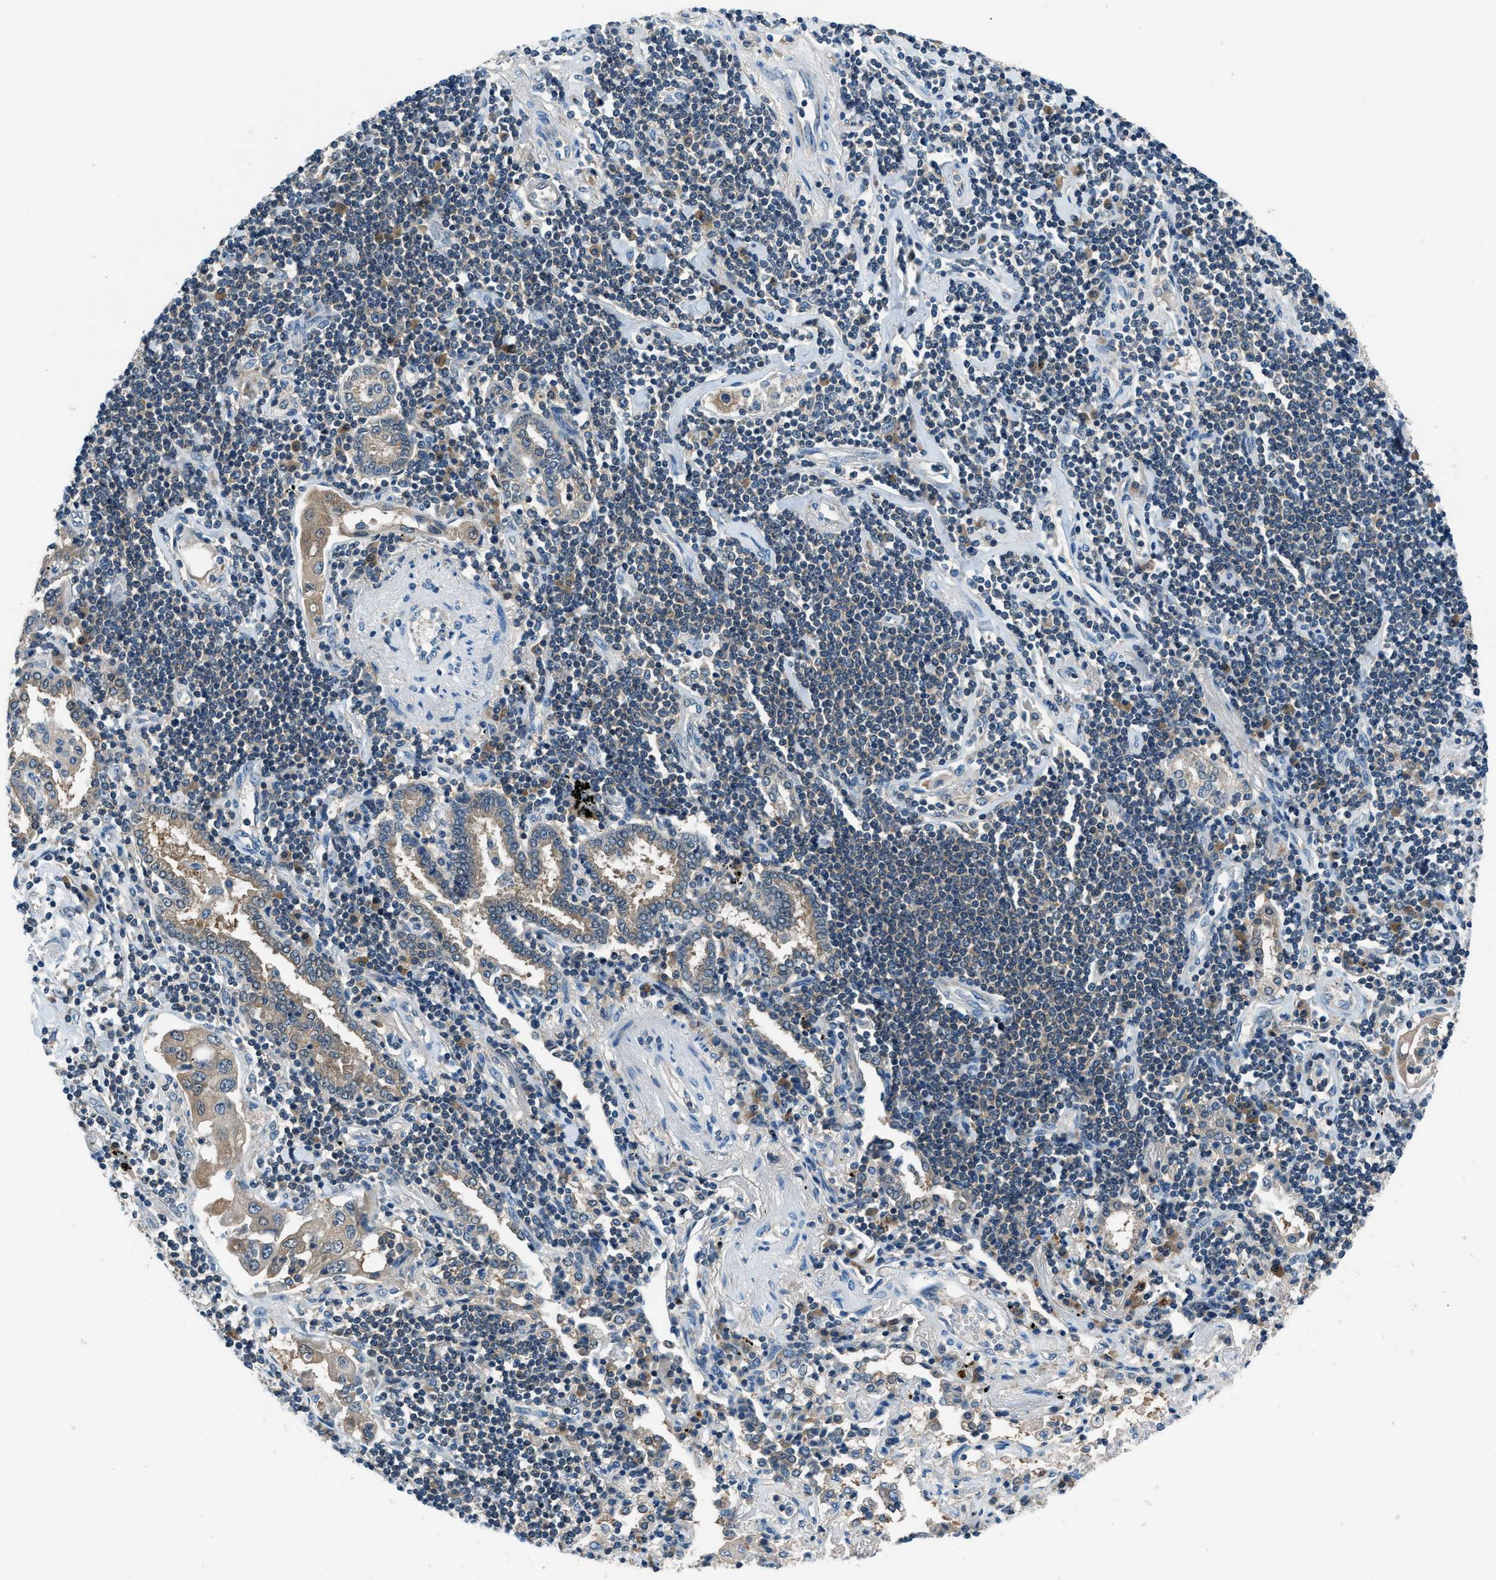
{"staining": {"intensity": "weak", "quantity": "25%-75%", "location": "cytoplasmic/membranous"}, "tissue": "lung cancer", "cell_type": "Tumor cells", "image_type": "cancer", "snomed": [{"axis": "morphology", "description": "Adenocarcinoma, NOS"}, {"axis": "topography", "description": "Lung"}], "caption": "This is an image of immunohistochemistry (IHC) staining of lung cancer, which shows weak expression in the cytoplasmic/membranous of tumor cells.", "gene": "ACP1", "patient": {"sex": "female", "age": 65}}